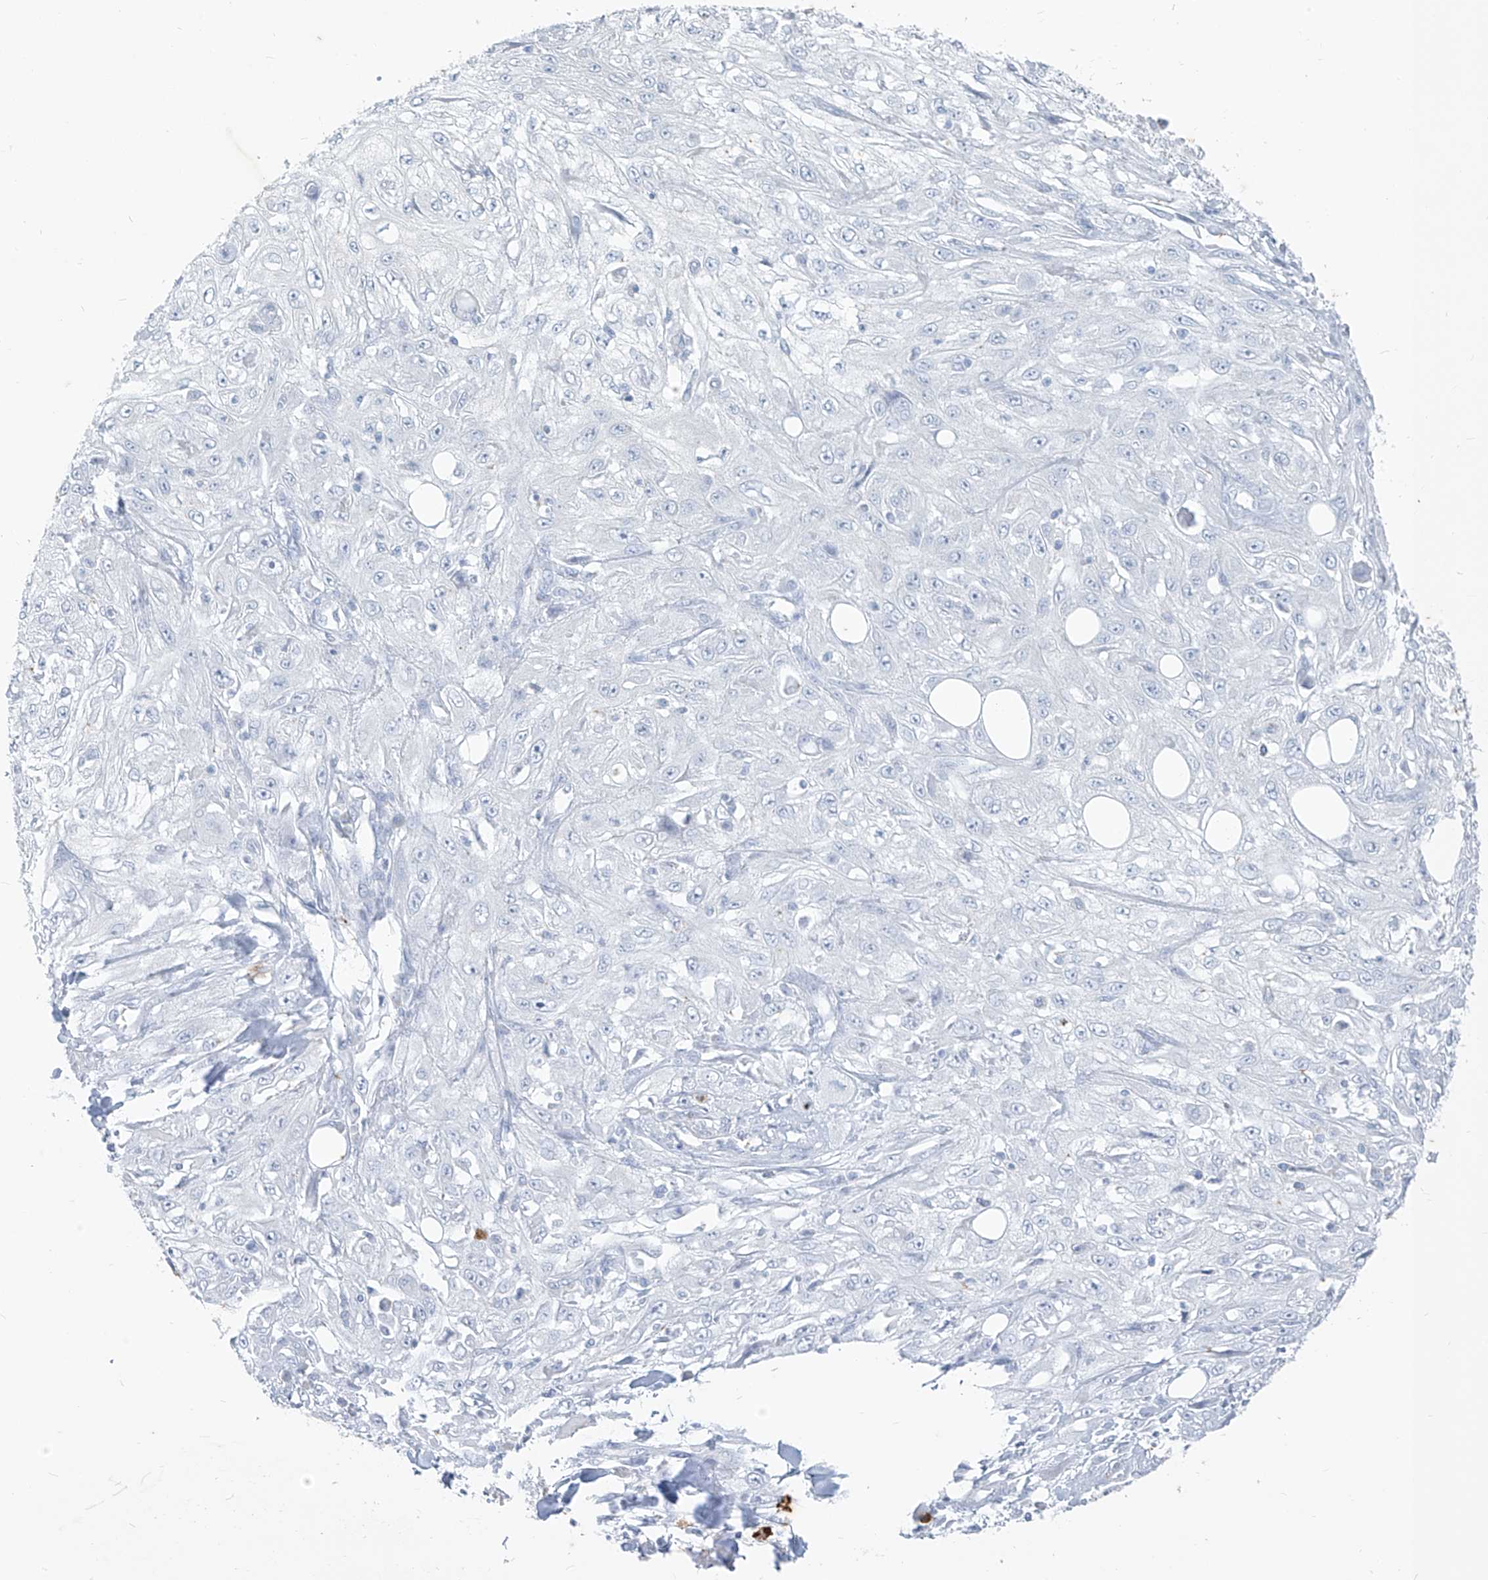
{"staining": {"intensity": "negative", "quantity": "none", "location": "none"}, "tissue": "skin cancer", "cell_type": "Tumor cells", "image_type": "cancer", "snomed": [{"axis": "morphology", "description": "Squamous cell carcinoma, NOS"}, {"axis": "topography", "description": "Skin"}], "caption": "Tumor cells are negative for brown protein staining in squamous cell carcinoma (skin).", "gene": "CX3CR1", "patient": {"sex": "male", "age": 75}}